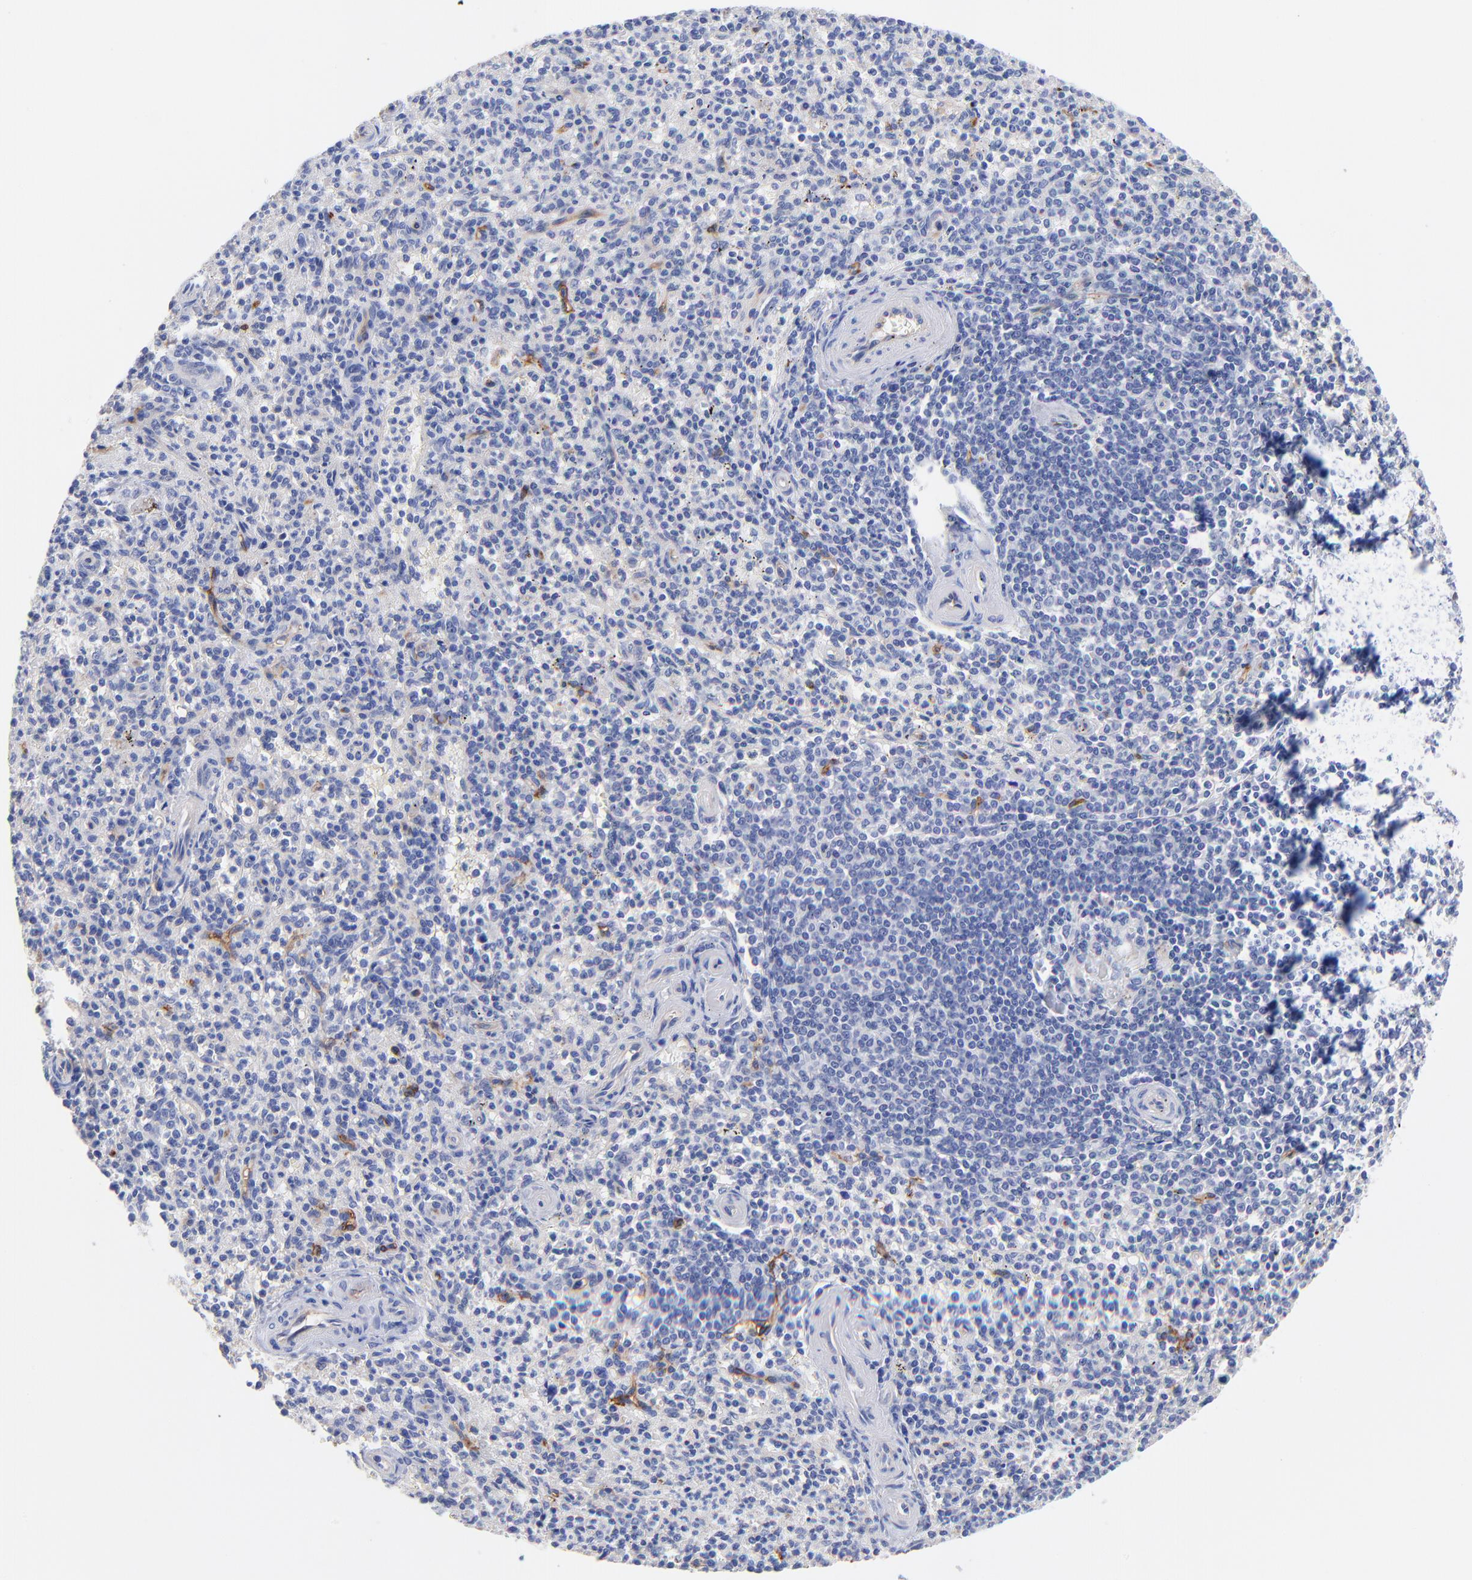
{"staining": {"intensity": "negative", "quantity": "none", "location": "none"}, "tissue": "spleen", "cell_type": "Cells in red pulp", "image_type": "normal", "snomed": [{"axis": "morphology", "description": "Normal tissue, NOS"}, {"axis": "topography", "description": "Spleen"}], "caption": "Immunohistochemistry (IHC) photomicrograph of normal spleen stained for a protein (brown), which demonstrates no positivity in cells in red pulp.", "gene": "SLC44A2", "patient": {"sex": "male", "age": 72}}